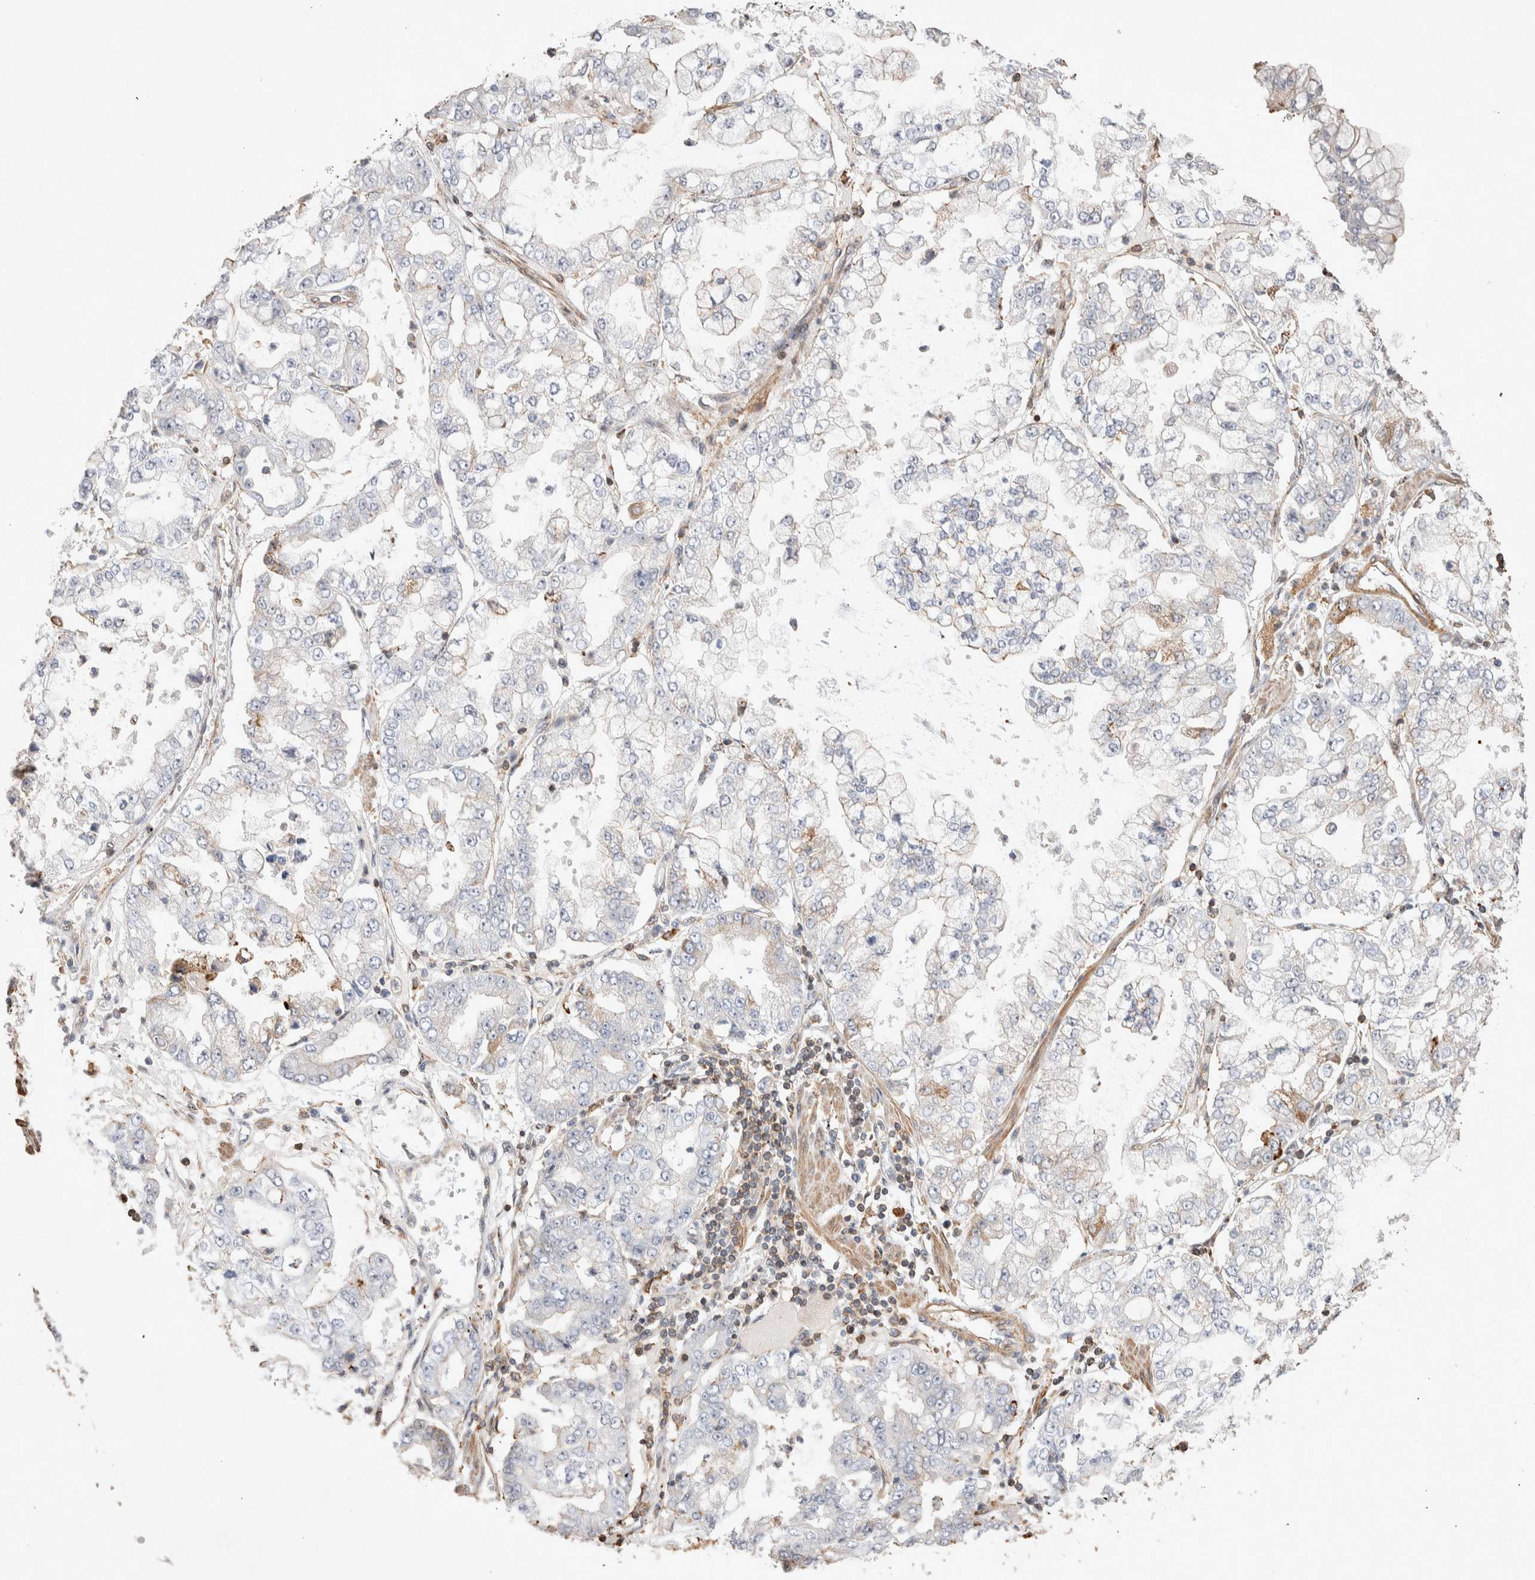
{"staining": {"intensity": "negative", "quantity": "none", "location": "none"}, "tissue": "stomach cancer", "cell_type": "Tumor cells", "image_type": "cancer", "snomed": [{"axis": "morphology", "description": "Adenocarcinoma, NOS"}, {"axis": "topography", "description": "Stomach"}], "caption": "Stomach cancer stained for a protein using immunohistochemistry (IHC) shows no staining tumor cells.", "gene": "ZNF704", "patient": {"sex": "male", "age": 76}}